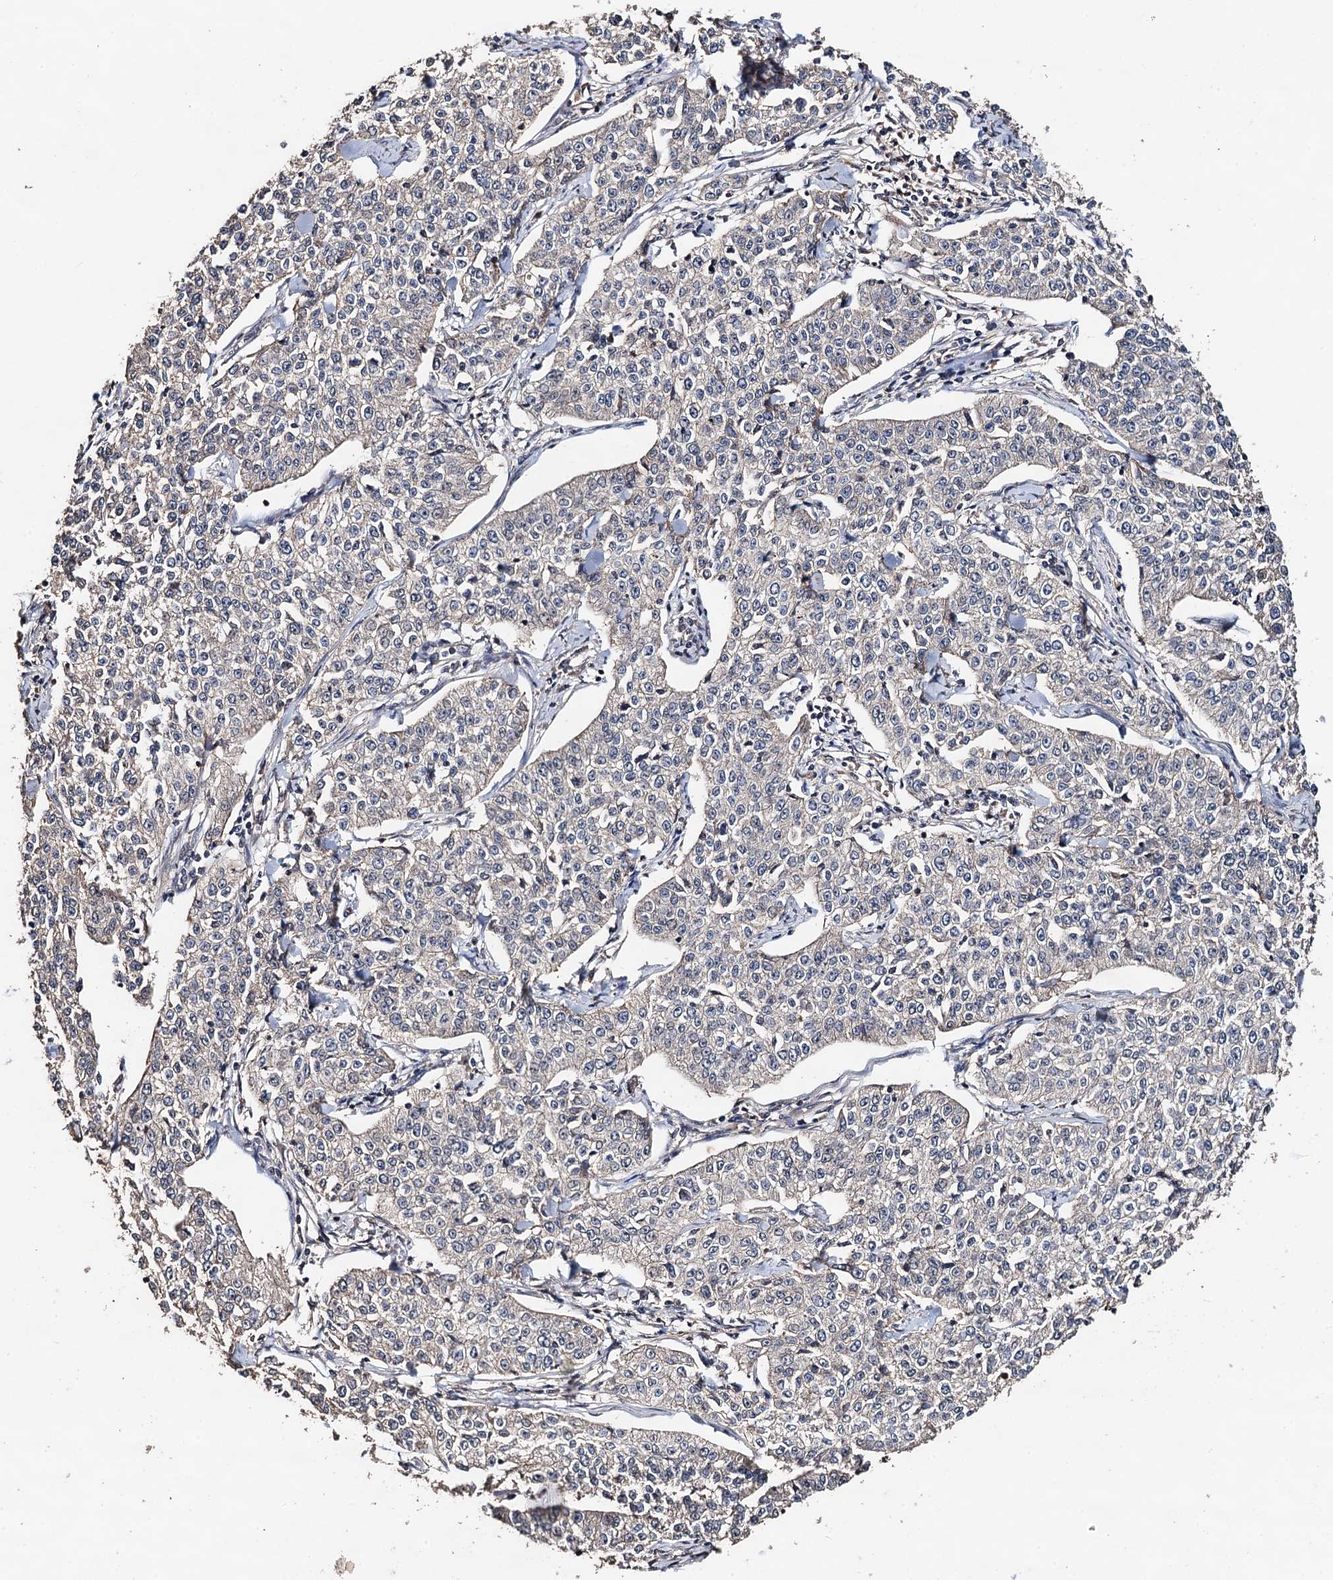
{"staining": {"intensity": "negative", "quantity": "none", "location": "none"}, "tissue": "cervical cancer", "cell_type": "Tumor cells", "image_type": "cancer", "snomed": [{"axis": "morphology", "description": "Squamous cell carcinoma, NOS"}, {"axis": "topography", "description": "Cervix"}], "caption": "Immunohistochemistry (IHC) of human cervical squamous cell carcinoma demonstrates no expression in tumor cells.", "gene": "PPTC7", "patient": {"sex": "female", "age": 35}}